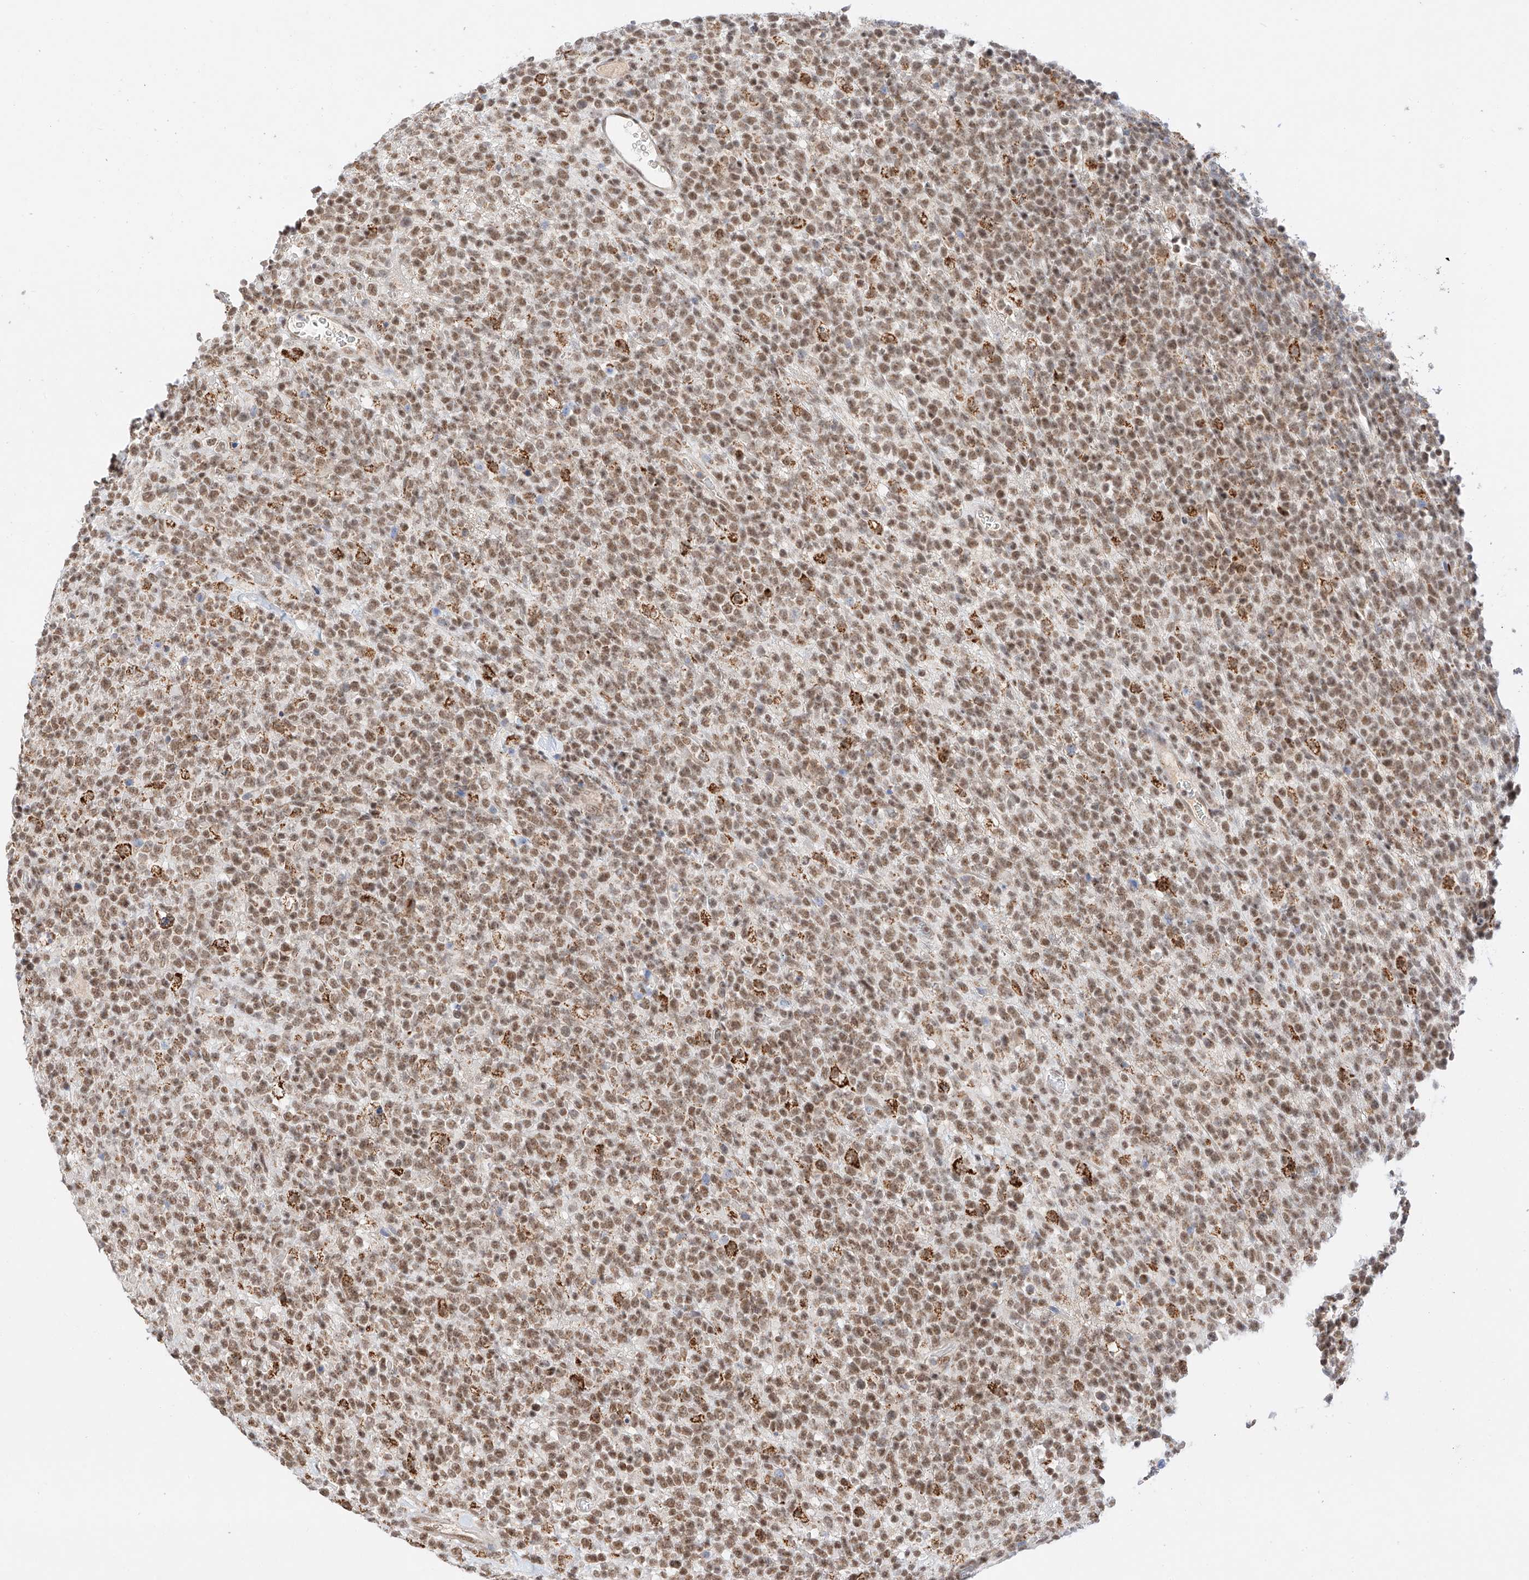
{"staining": {"intensity": "moderate", "quantity": ">75%", "location": "nuclear"}, "tissue": "lymphoma", "cell_type": "Tumor cells", "image_type": "cancer", "snomed": [{"axis": "morphology", "description": "Malignant lymphoma, non-Hodgkin's type, High grade"}, {"axis": "topography", "description": "Colon"}], "caption": "Lymphoma stained with a brown dye displays moderate nuclear positive staining in approximately >75% of tumor cells.", "gene": "NRF1", "patient": {"sex": "female", "age": 53}}